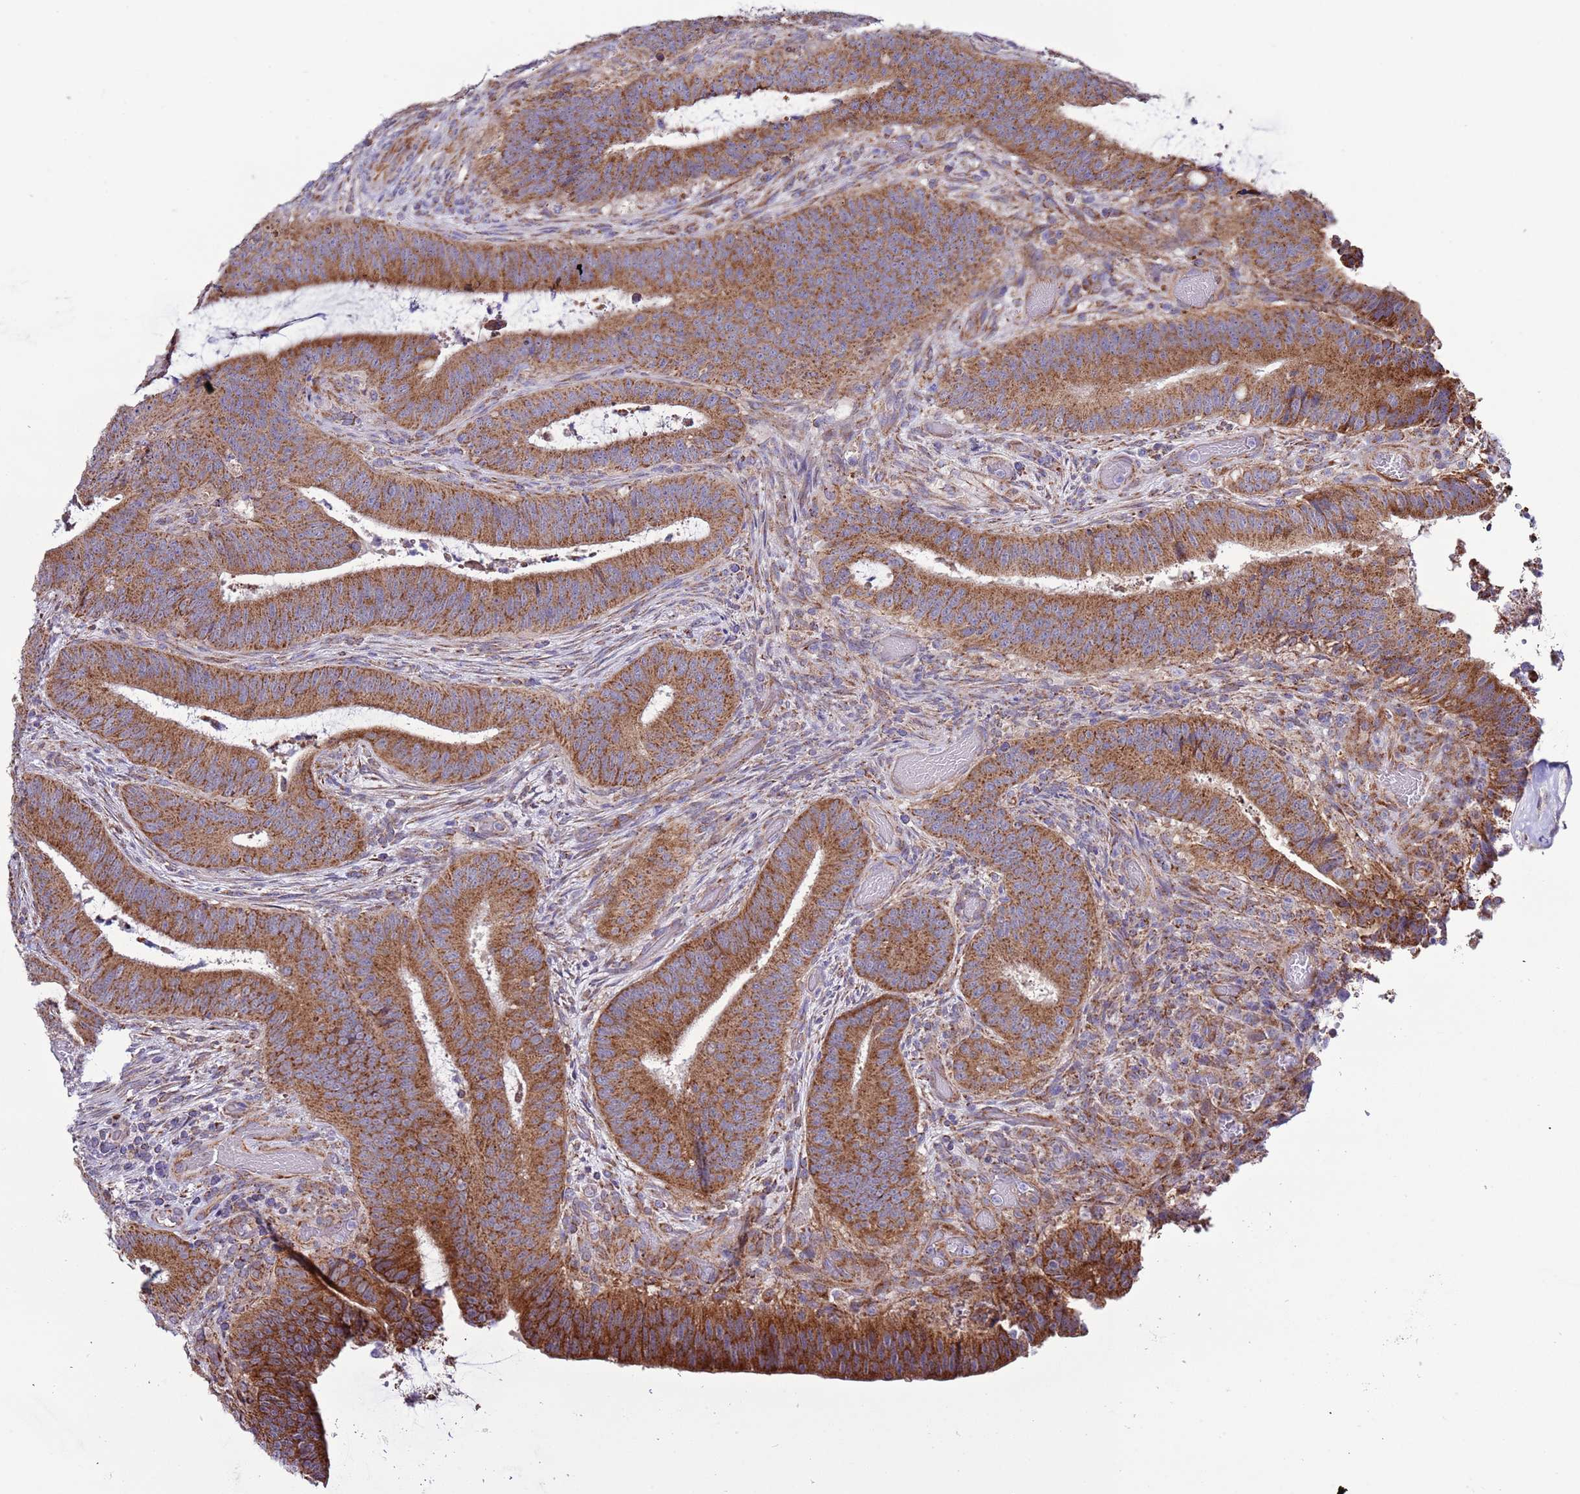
{"staining": {"intensity": "strong", "quantity": ">75%", "location": "cytoplasmic/membranous"}, "tissue": "colorectal cancer", "cell_type": "Tumor cells", "image_type": "cancer", "snomed": [{"axis": "morphology", "description": "Adenocarcinoma, NOS"}, {"axis": "topography", "description": "Colon"}], "caption": "A high-resolution photomicrograph shows immunohistochemistry (IHC) staining of colorectal adenocarcinoma, which displays strong cytoplasmic/membranous staining in about >75% of tumor cells.", "gene": "AHI1", "patient": {"sex": "female", "age": 43}}